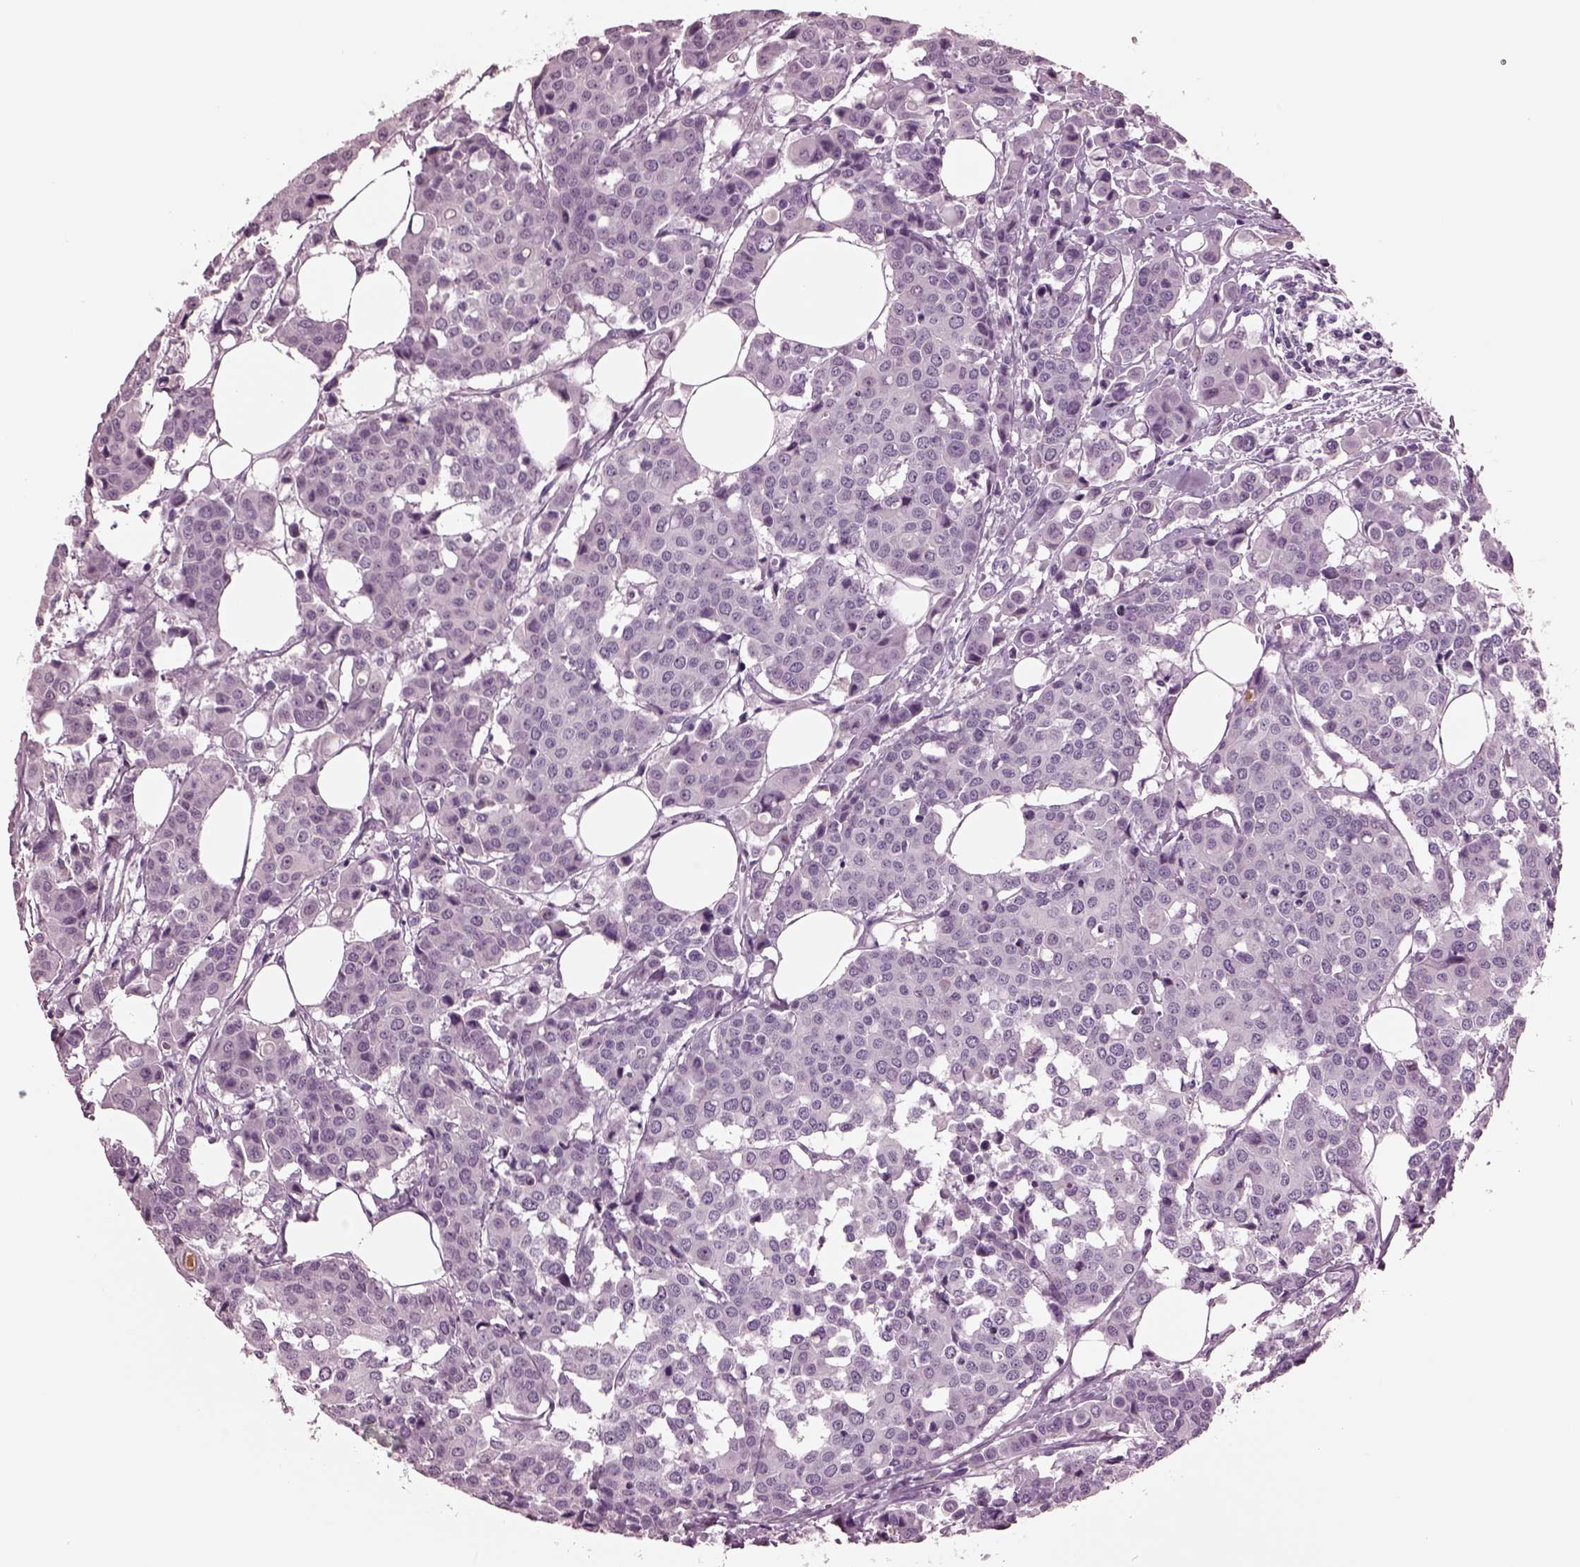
{"staining": {"intensity": "negative", "quantity": "none", "location": "none"}, "tissue": "carcinoid", "cell_type": "Tumor cells", "image_type": "cancer", "snomed": [{"axis": "morphology", "description": "Carcinoid, malignant, NOS"}, {"axis": "topography", "description": "Colon"}], "caption": "Human carcinoid stained for a protein using IHC demonstrates no expression in tumor cells.", "gene": "MIB2", "patient": {"sex": "male", "age": 81}}